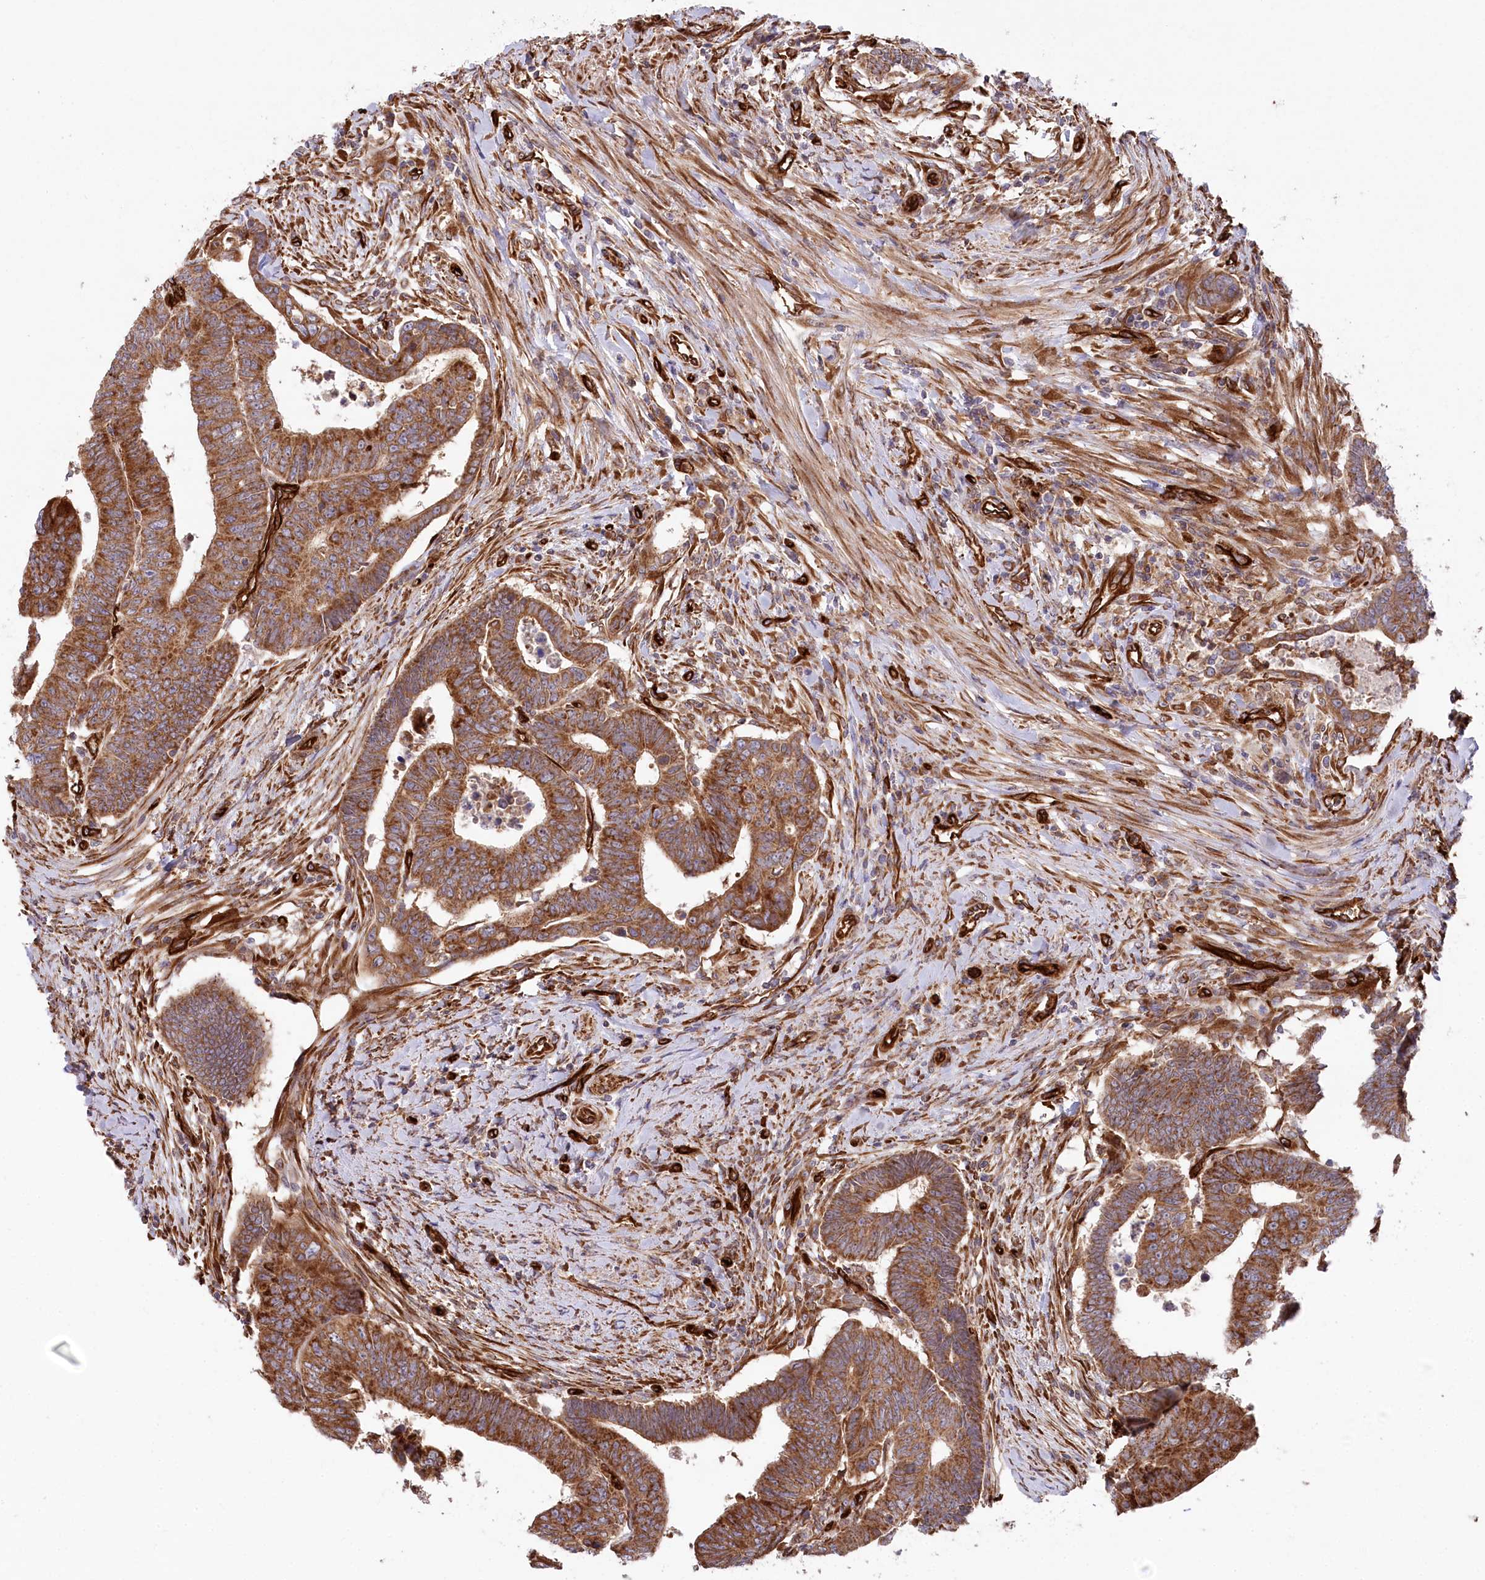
{"staining": {"intensity": "strong", "quantity": ">75%", "location": "cytoplasmic/membranous"}, "tissue": "colorectal cancer", "cell_type": "Tumor cells", "image_type": "cancer", "snomed": [{"axis": "morphology", "description": "Normal tissue, NOS"}, {"axis": "morphology", "description": "Adenocarcinoma, NOS"}, {"axis": "topography", "description": "Rectum"}], "caption": "This micrograph reveals colorectal cancer stained with immunohistochemistry to label a protein in brown. The cytoplasmic/membranous of tumor cells show strong positivity for the protein. Nuclei are counter-stained blue.", "gene": "MTPAP", "patient": {"sex": "female", "age": 65}}